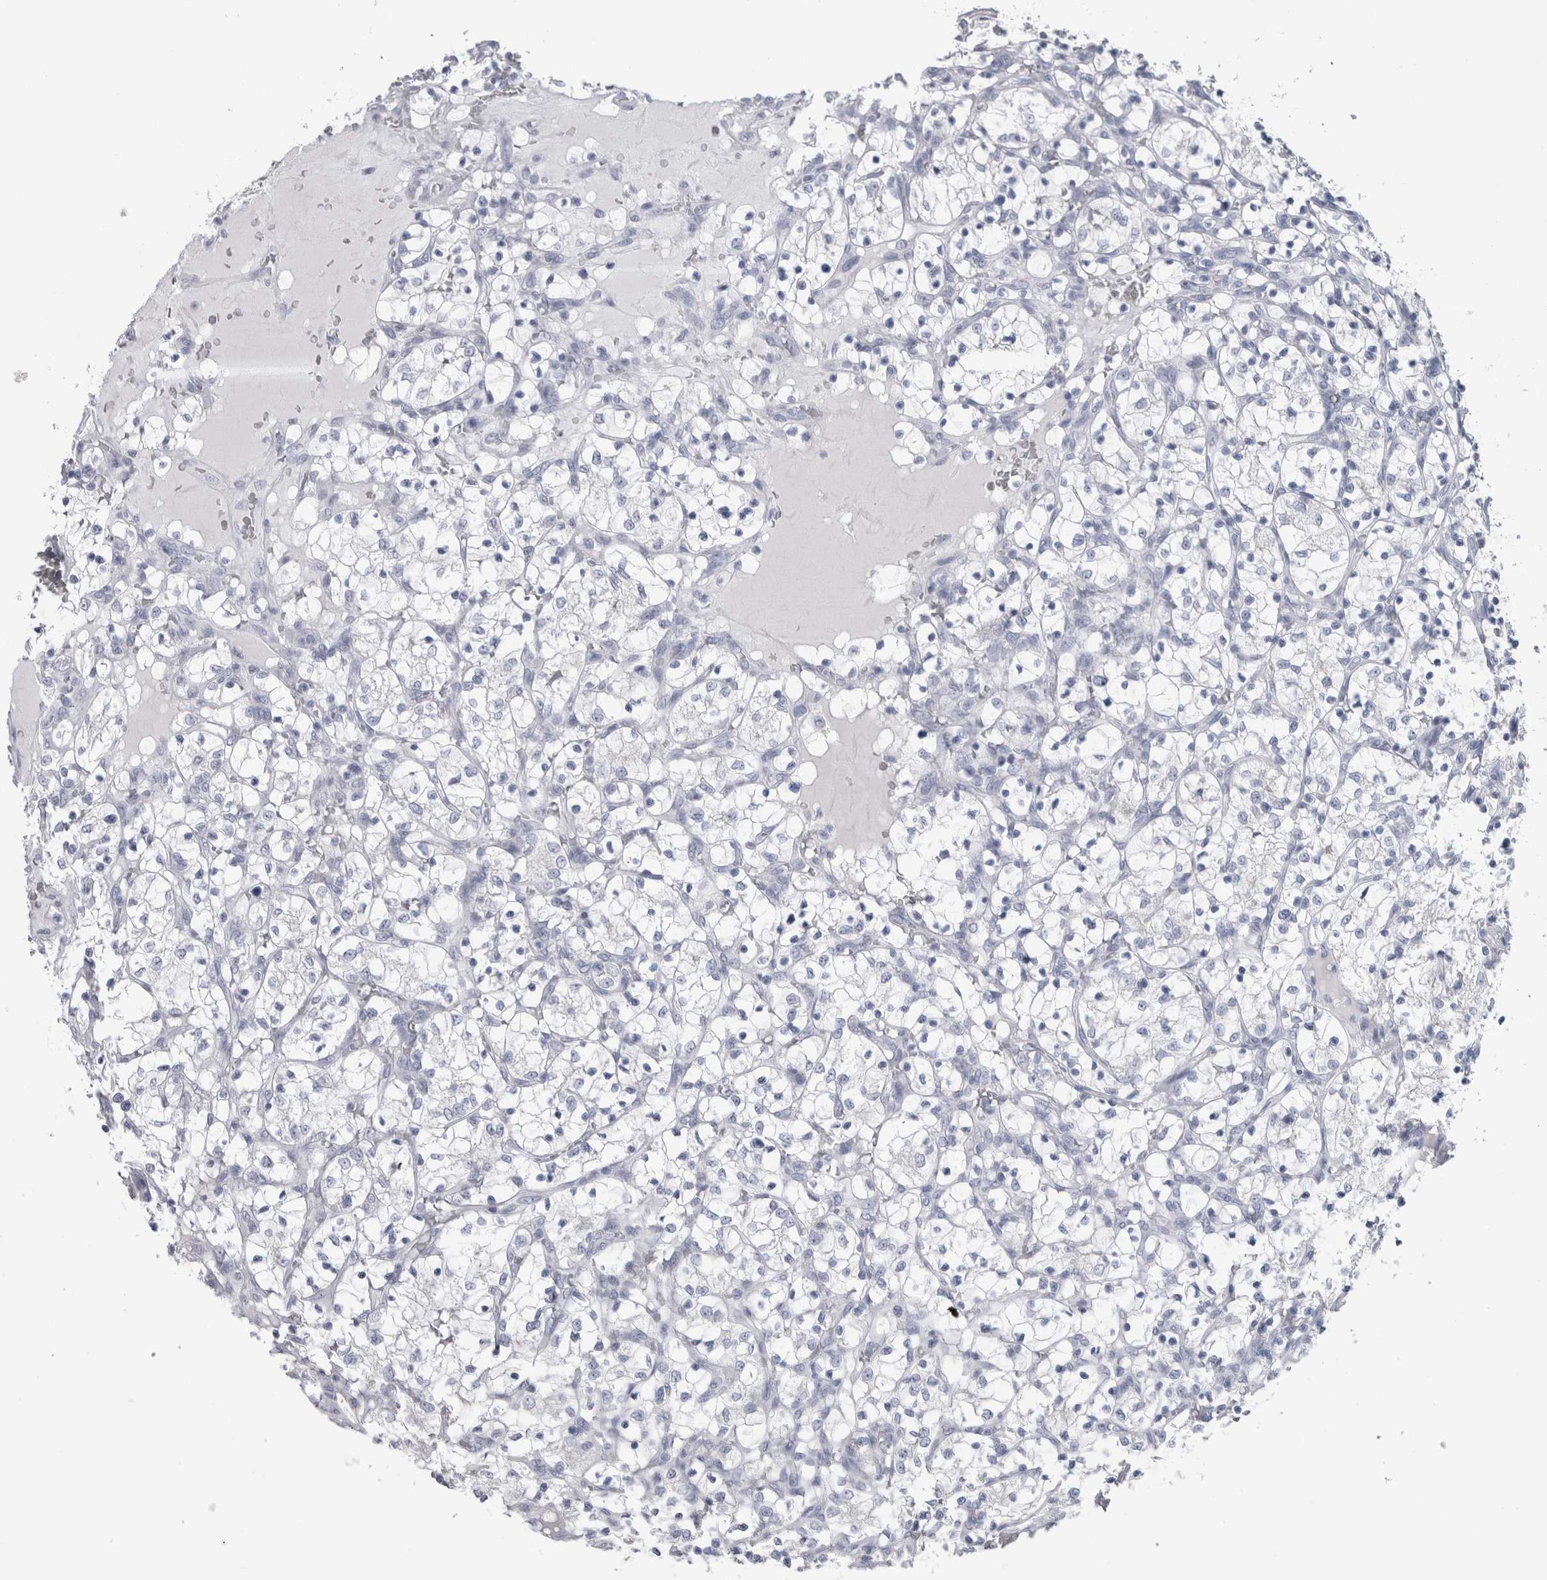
{"staining": {"intensity": "negative", "quantity": "none", "location": "none"}, "tissue": "renal cancer", "cell_type": "Tumor cells", "image_type": "cancer", "snomed": [{"axis": "morphology", "description": "Adenocarcinoma, NOS"}, {"axis": "topography", "description": "Kidney"}], "caption": "This is a micrograph of IHC staining of renal cancer, which shows no staining in tumor cells.", "gene": "MSMB", "patient": {"sex": "female", "age": 69}}